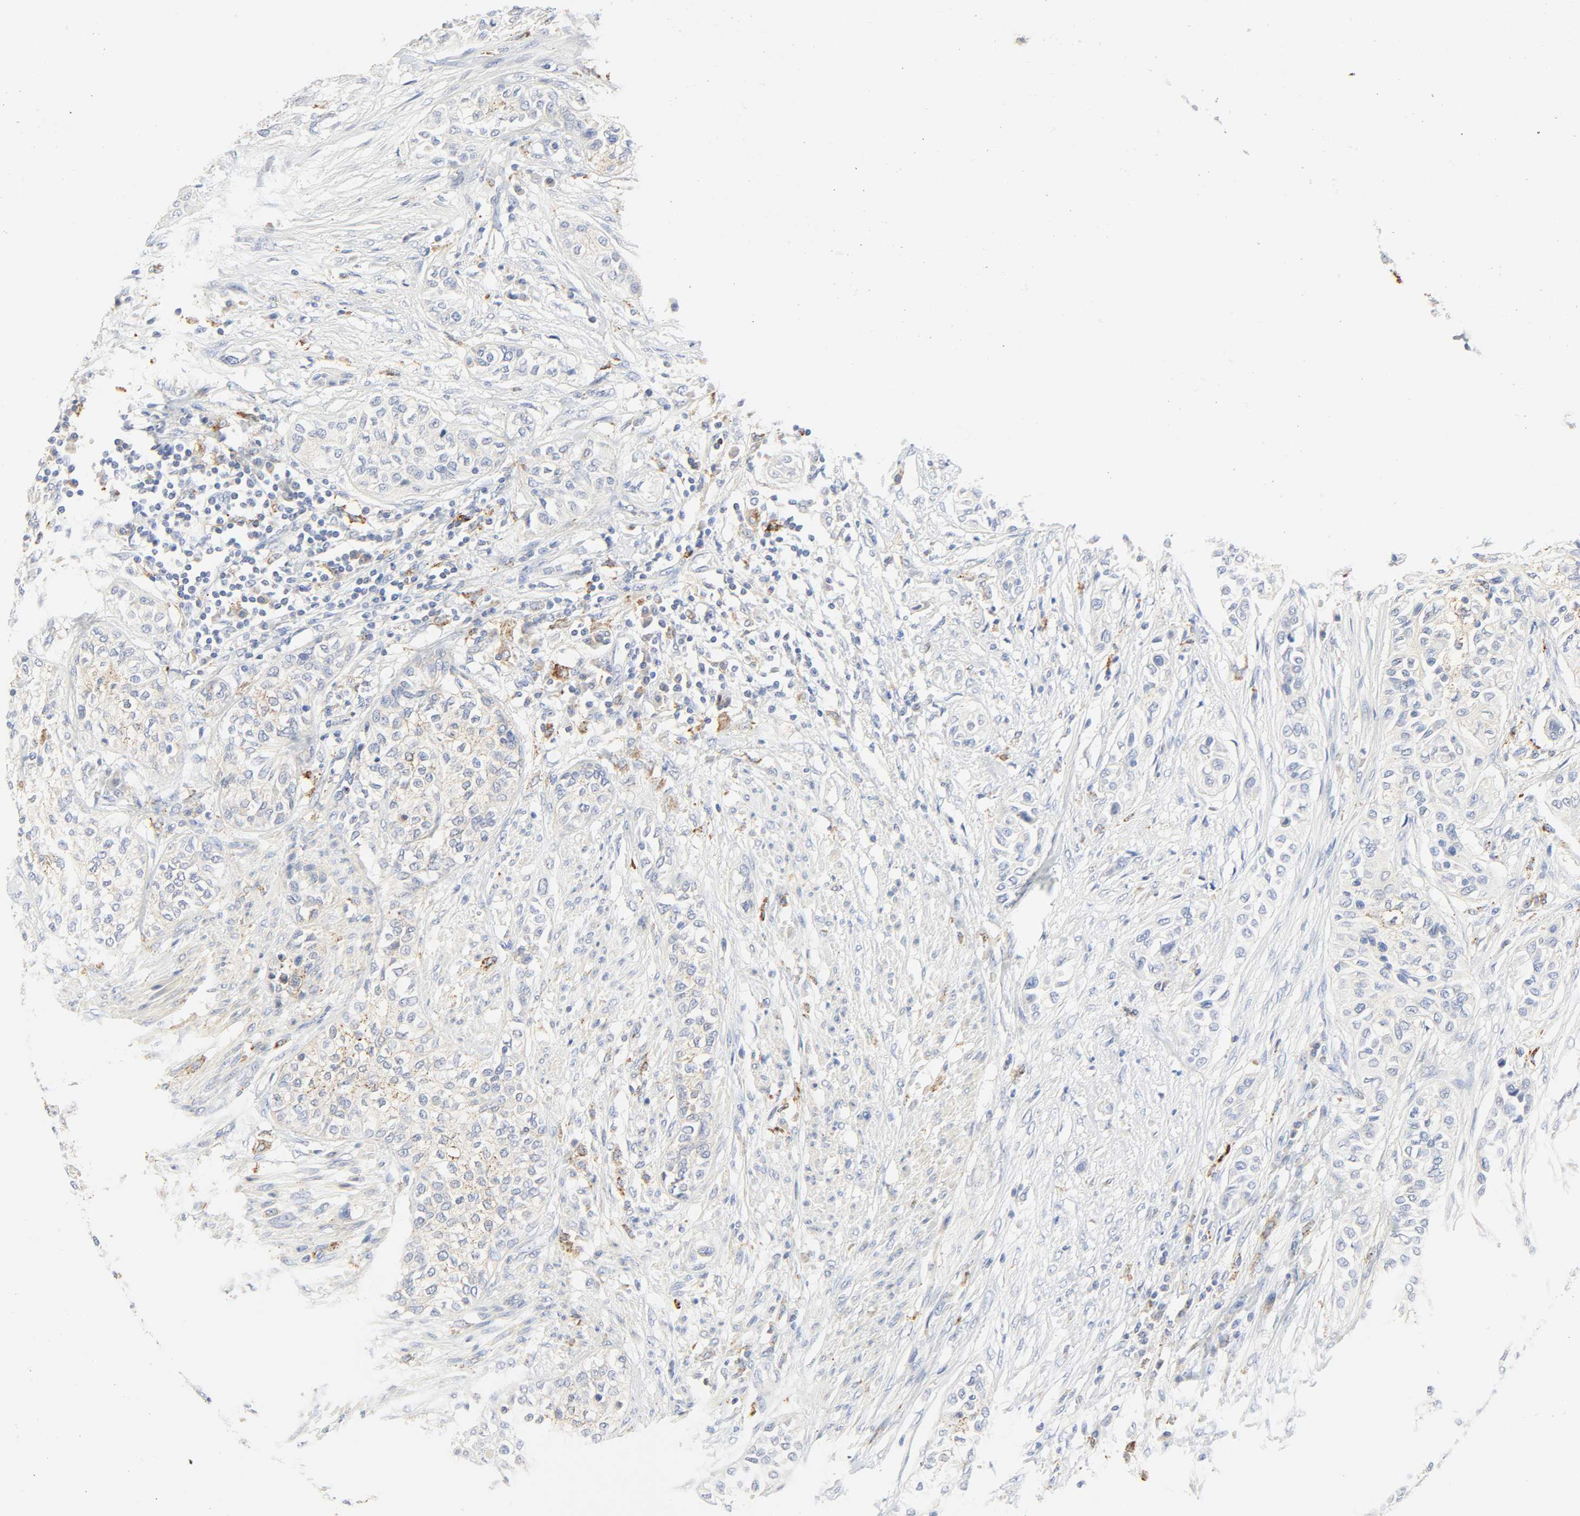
{"staining": {"intensity": "moderate", "quantity": "<25%", "location": "cytoplasmic/membranous"}, "tissue": "urothelial cancer", "cell_type": "Tumor cells", "image_type": "cancer", "snomed": [{"axis": "morphology", "description": "Urothelial carcinoma, High grade"}, {"axis": "topography", "description": "Urinary bladder"}], "caption": "Immunohistochemical staining of human urothelial carcinoma (high-grade) displays low levels of moderate cytoplasmic/membranous protein positivity in about <25% of tumor cells.", "gene": "CAMK2A", "patient": {"sex": "male", "age": 74}}